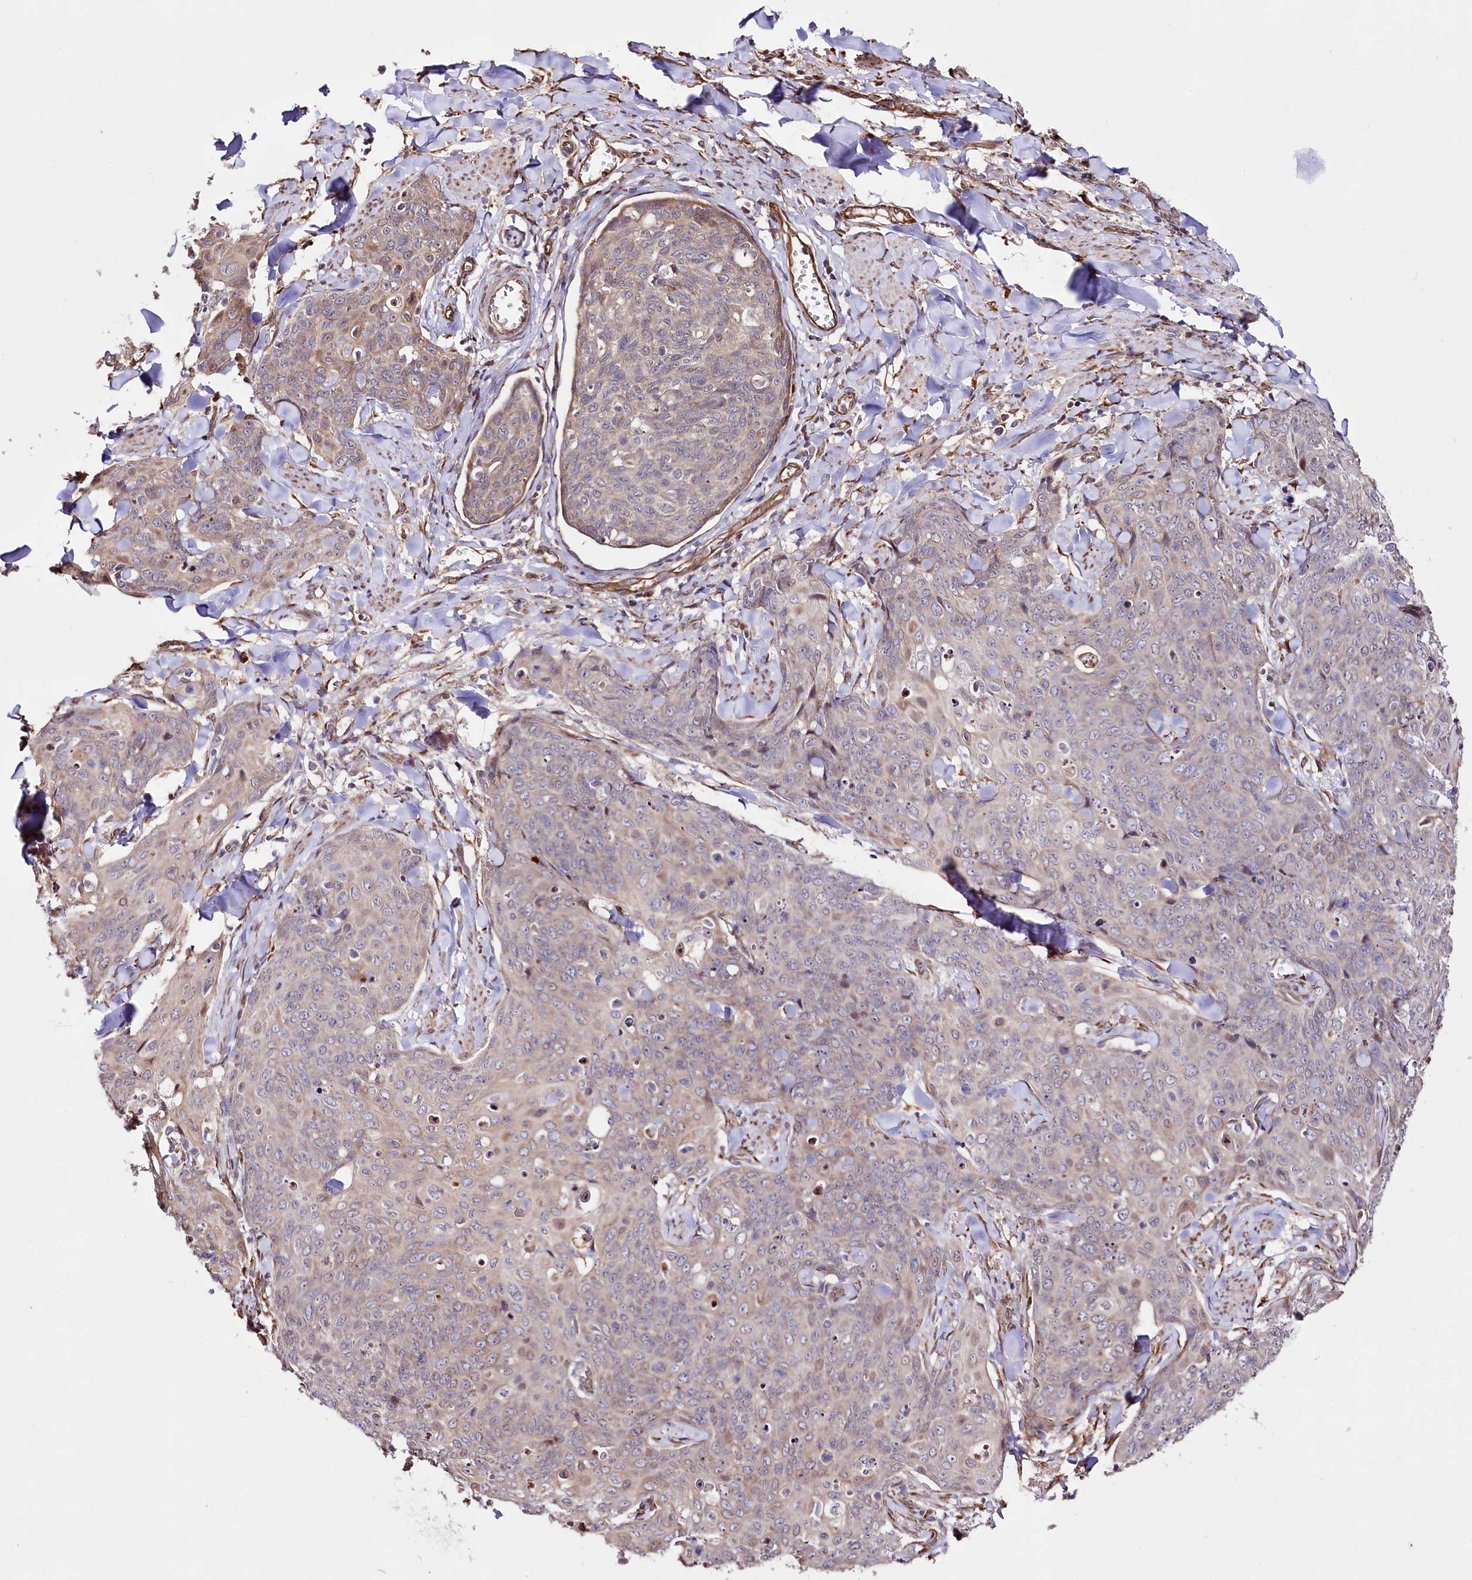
{"staining": {"intensity": "negative", "quantity": "none", "location": "none"}, "tissue": "skin cancer", "cell_type": "Tumor cells", "image_type": "cancer", "snomed": [{"axis": "morphology", "description": "Squamous cell carcinoma, NOS"}, {"axis": "topography", "description": "Skin"}, {"axis": "topography", "description": "Vulva"}], "caption": "The immunohistochemistry photomicrograph has no significant positivity in tumor cells of skin squamous cell carcinoma tissue.", "gene": "CUTC", "patient": {"sex": "female", "age": 85}}